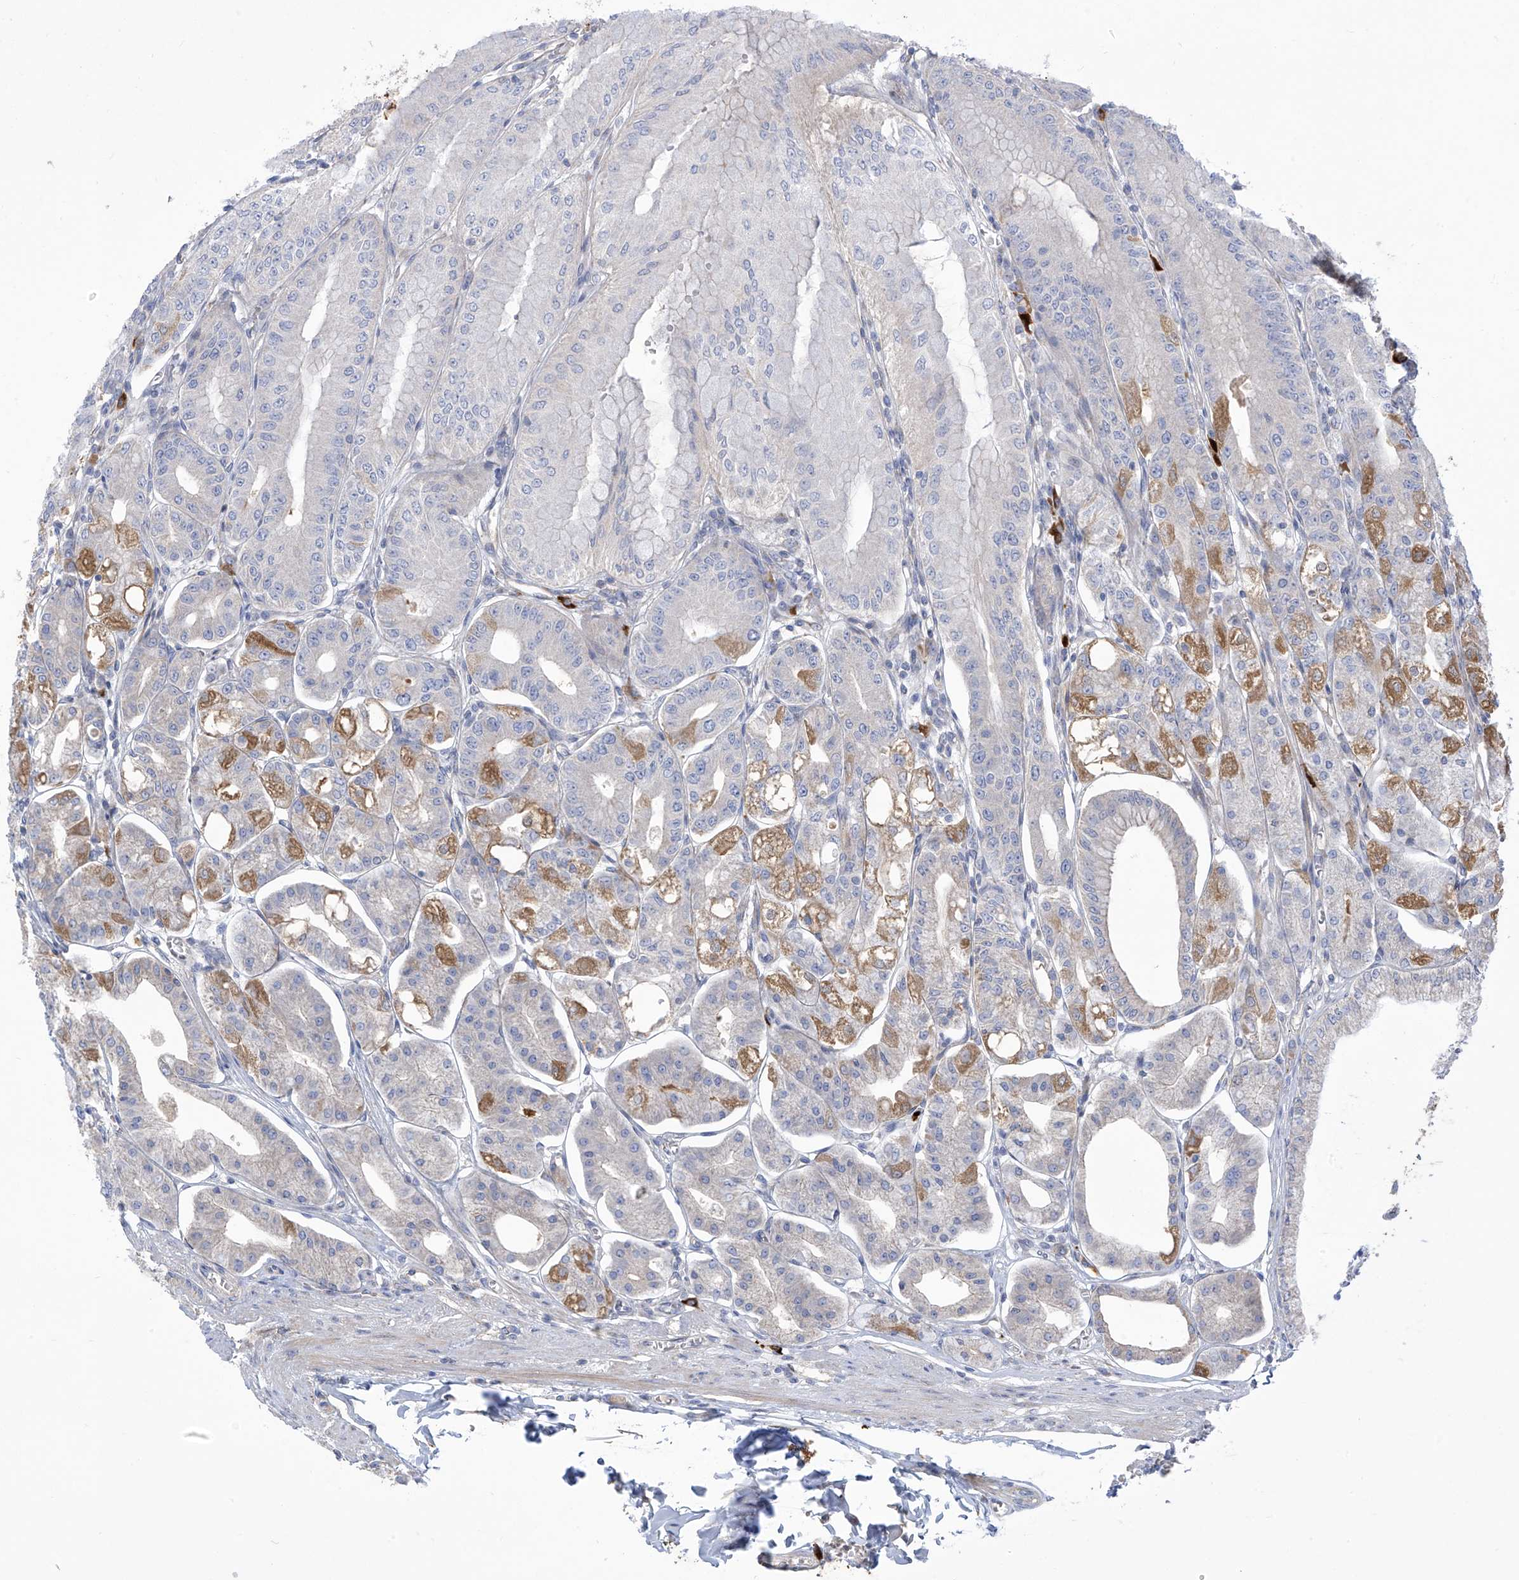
{"staining": {"intensity": "moderate", "quantity": "<25%", "location": "cytoplasmic/membranous"}, "tissue": "stomach", "cell_type": "Glandular cells", "image_type": "normal", "snomed": [{"axis": "morphology", "description": "Normal tissue, NOS"}, {"axis": "topography", "description": "Stomach, lower"}], "caption": "This photomicrograph shows benign stomach stained with immunohistochemistry to label a protein in brown. The cytoplasmic/membranous of glandular cells show moderate positivity for the protein. Nuclei are counter-stained blue.", "gene": "IBA57", "patient": {"sex": "male", "age": 71}}